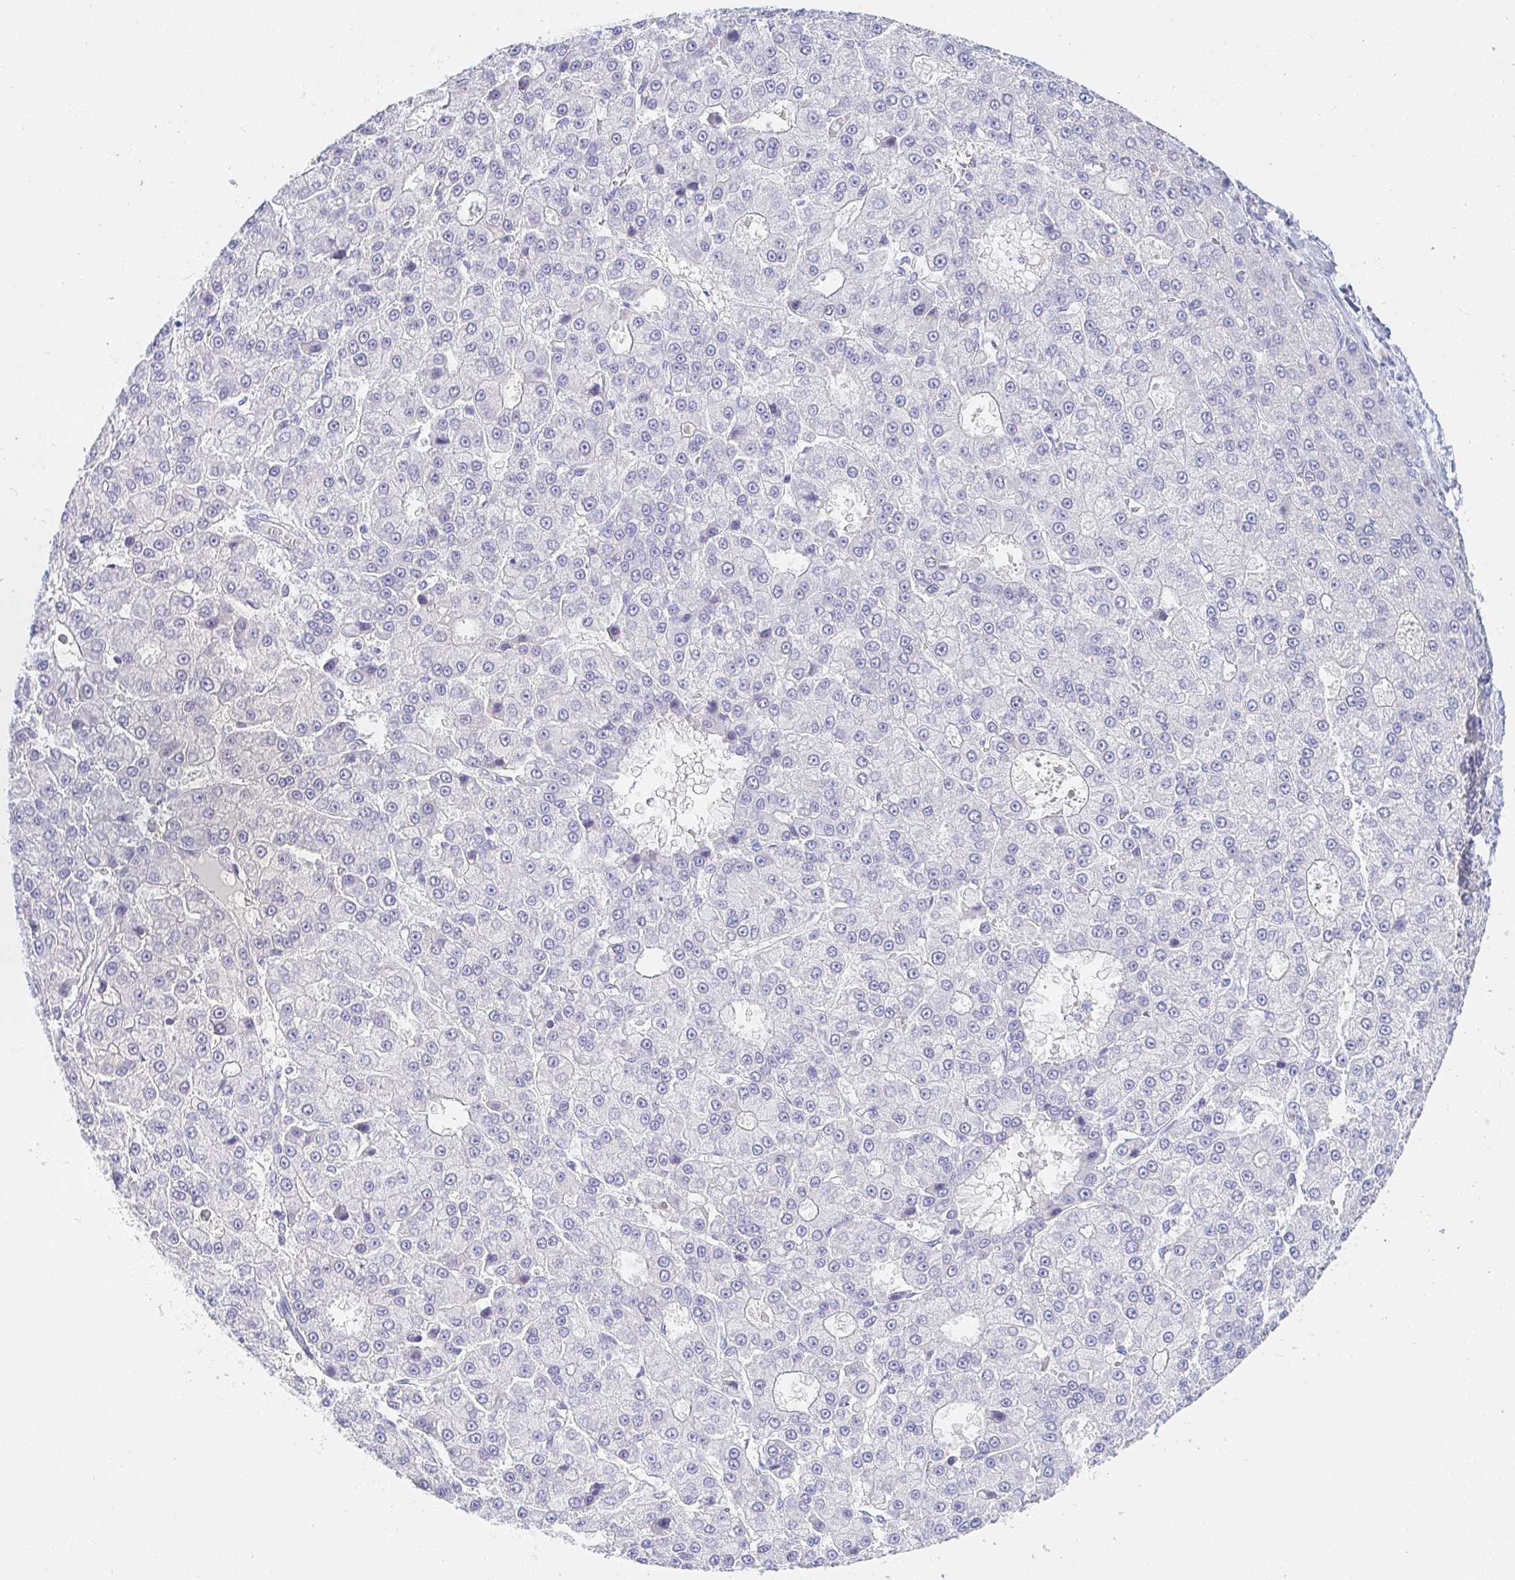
{"staining": {"intensity": "negative", "quantity": "none", "location": "none"}, "tissue": "liver cancer", "cell_type": "Tumor cells", "image_type": "cancer", "snomed": [{"axis": "morphology", "description": "Carcinoma, Hepatocellular, NOS"}, {"axis": "topography", "description": "Liver"}], "caption": "High power microscopy image of an IHC histopathology image of liver hepatocellular carcinoma, revealing no significant expression in tumor cells.", "gene": "PDE6B", "patient": {"sex": "male", "age": 70}}